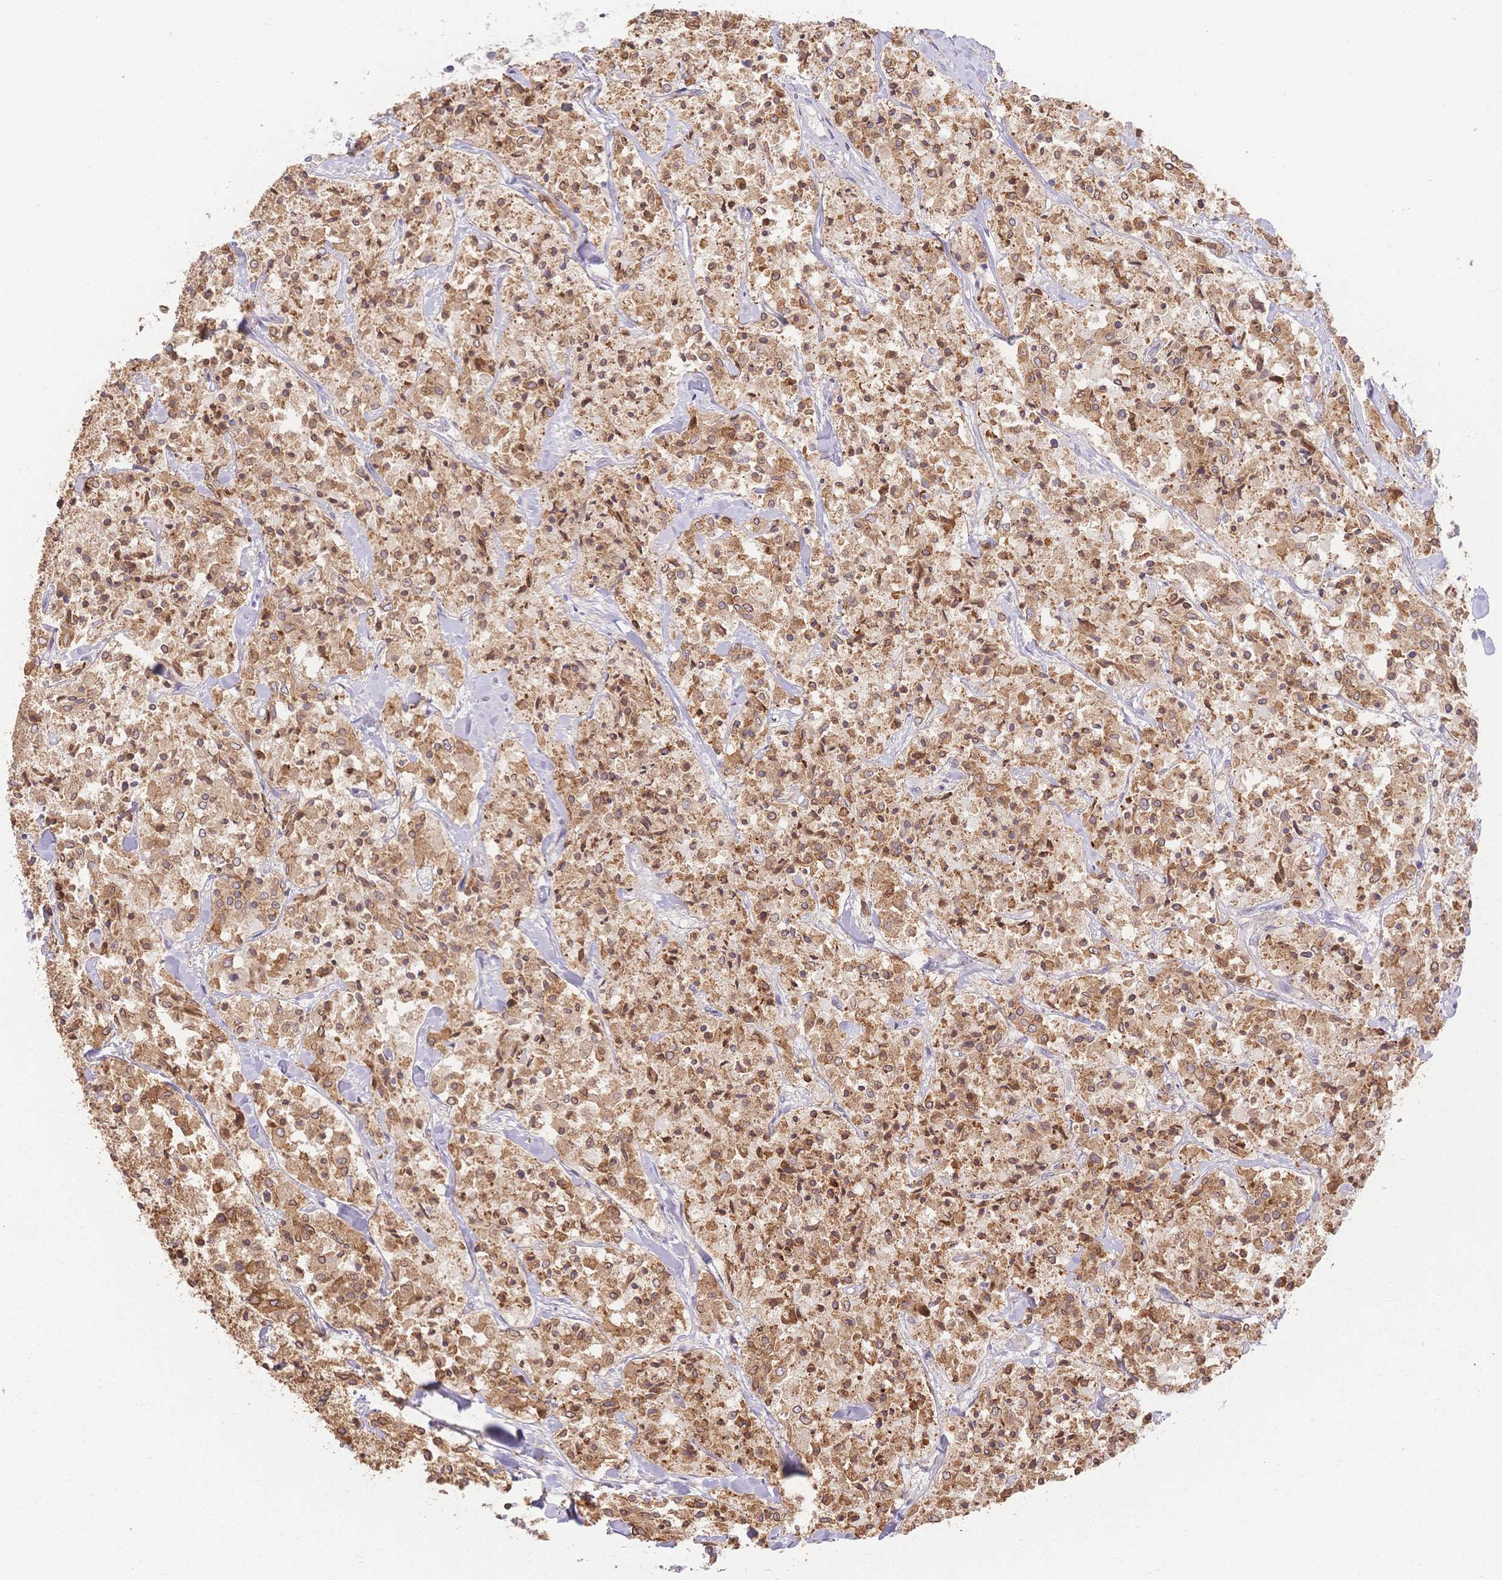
{"staining": {"intensity": "moderate", "quantity": ">75%", "location": "cytoplasmic/membranous"}, "tissue": "carcinoid", "cell_type": "Tumor cells", "image_type": "cancer", "snomed": [{"axis": "morphology", "description": "Carcinoid, malignant, NOS"}, {"axis": "topography", "description": "Lung"}], "caption": "Immunohistochemistry (IHC) staining of carcinoid (malignant), which demonstrates medium levels of moderate cytoplasmic/membranous positivity in about >75% of tumor cells indicating moderate cytoplasmic/membranous protein expression. The staining was performed using DAB (3,3'-diaminobenzidine) (brown) for protein detection and nuclei were counterstained in hematoxylin (blue).", "gene": "HS3ST5", "patient": {"sex": "male", "age": 71}}